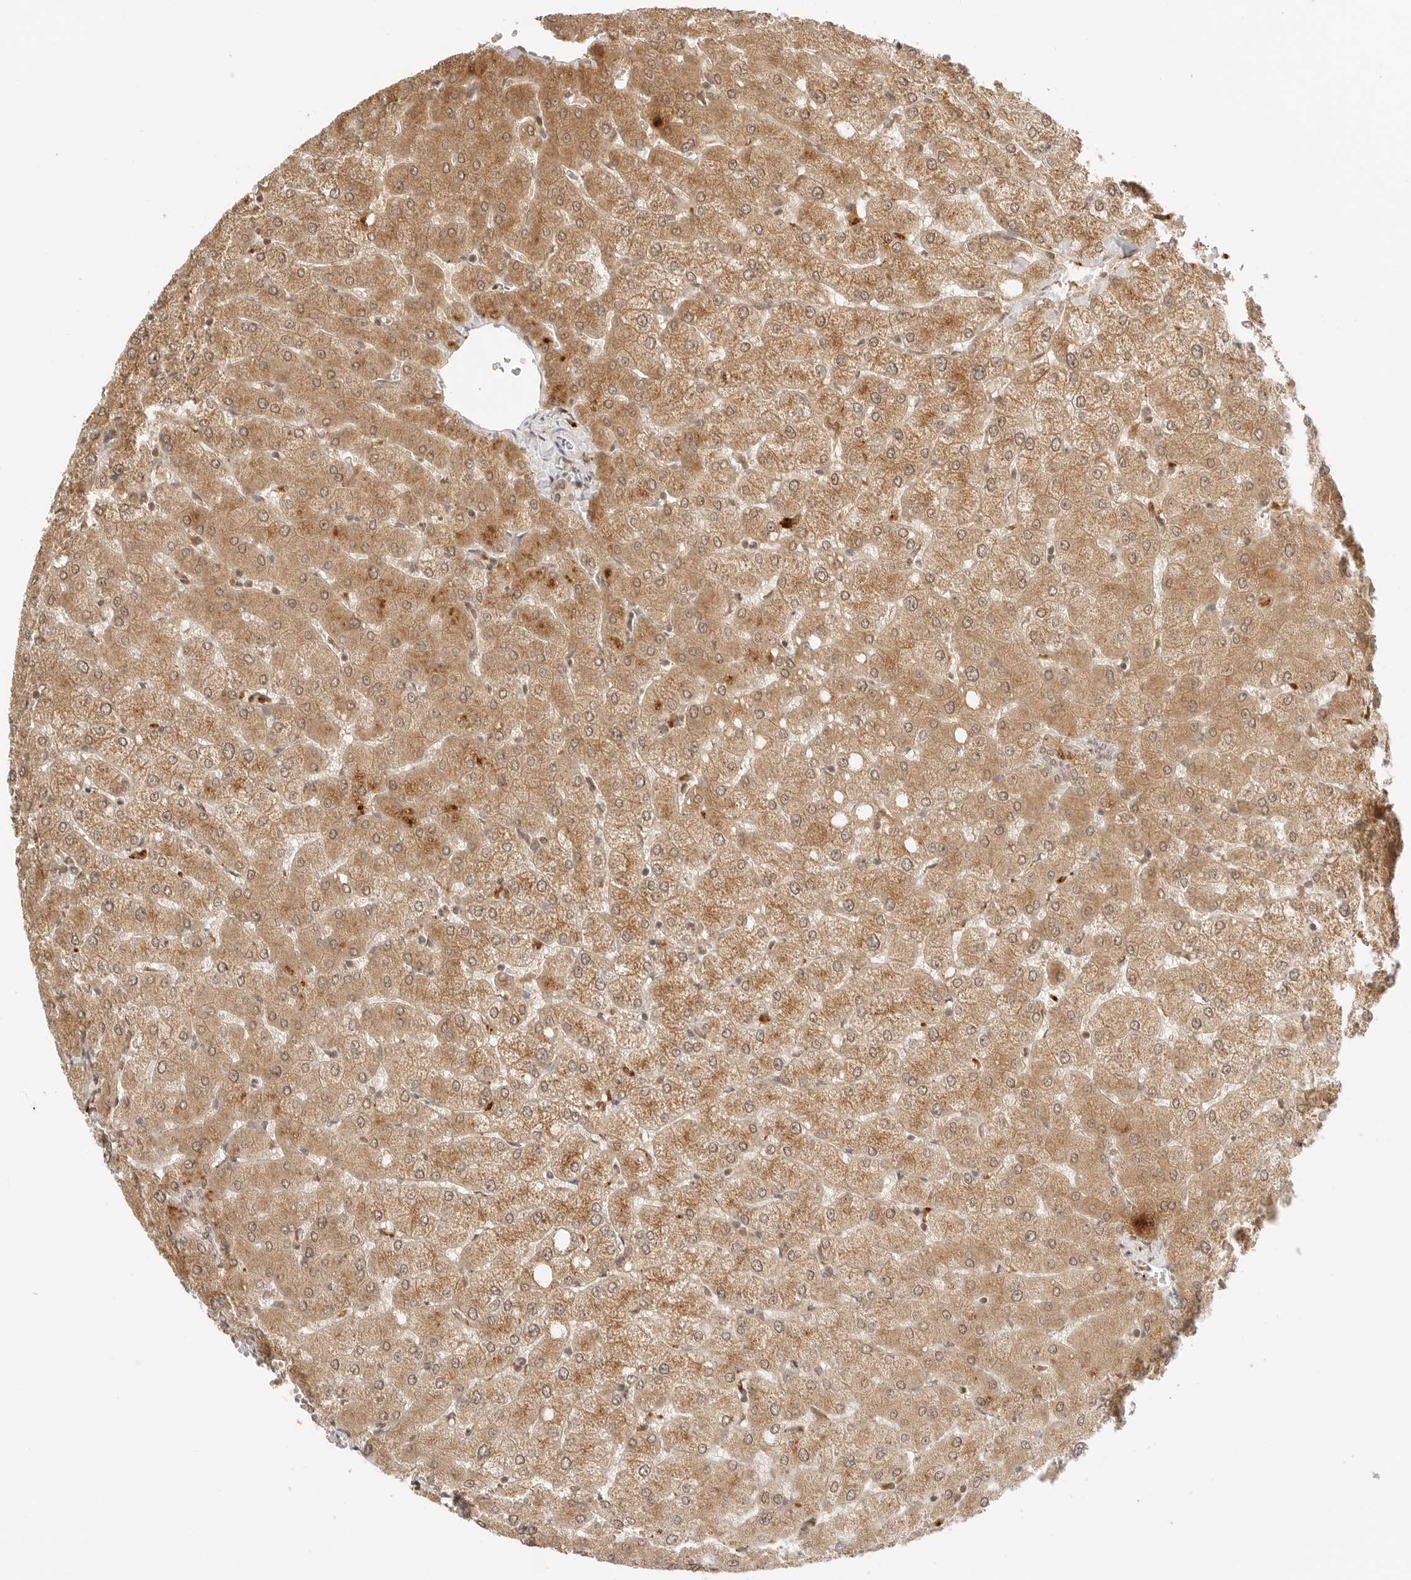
{"staining": {"intensity": "weak", "quantity": ">75%", "location": "cytoplasmic/membranous,nuclear"}, "tissue": "liver", "cell_type": "Cholangiocytes", "image_type": "normal", "snomed": [{"axis": "morphology", "description": "Normal tissue, NOS"}, {"axis": "topography", "description": "Liver"}], "caption": "Approximately >75% of cholangiocytes in unremarkable liver demonstrate weak cytoplasmic/membranous,nuclear protein staining as visualized by brown immunohistochemical staining.", "gene": "GPR34", "patient": {"sex": "female", "age": 54}}